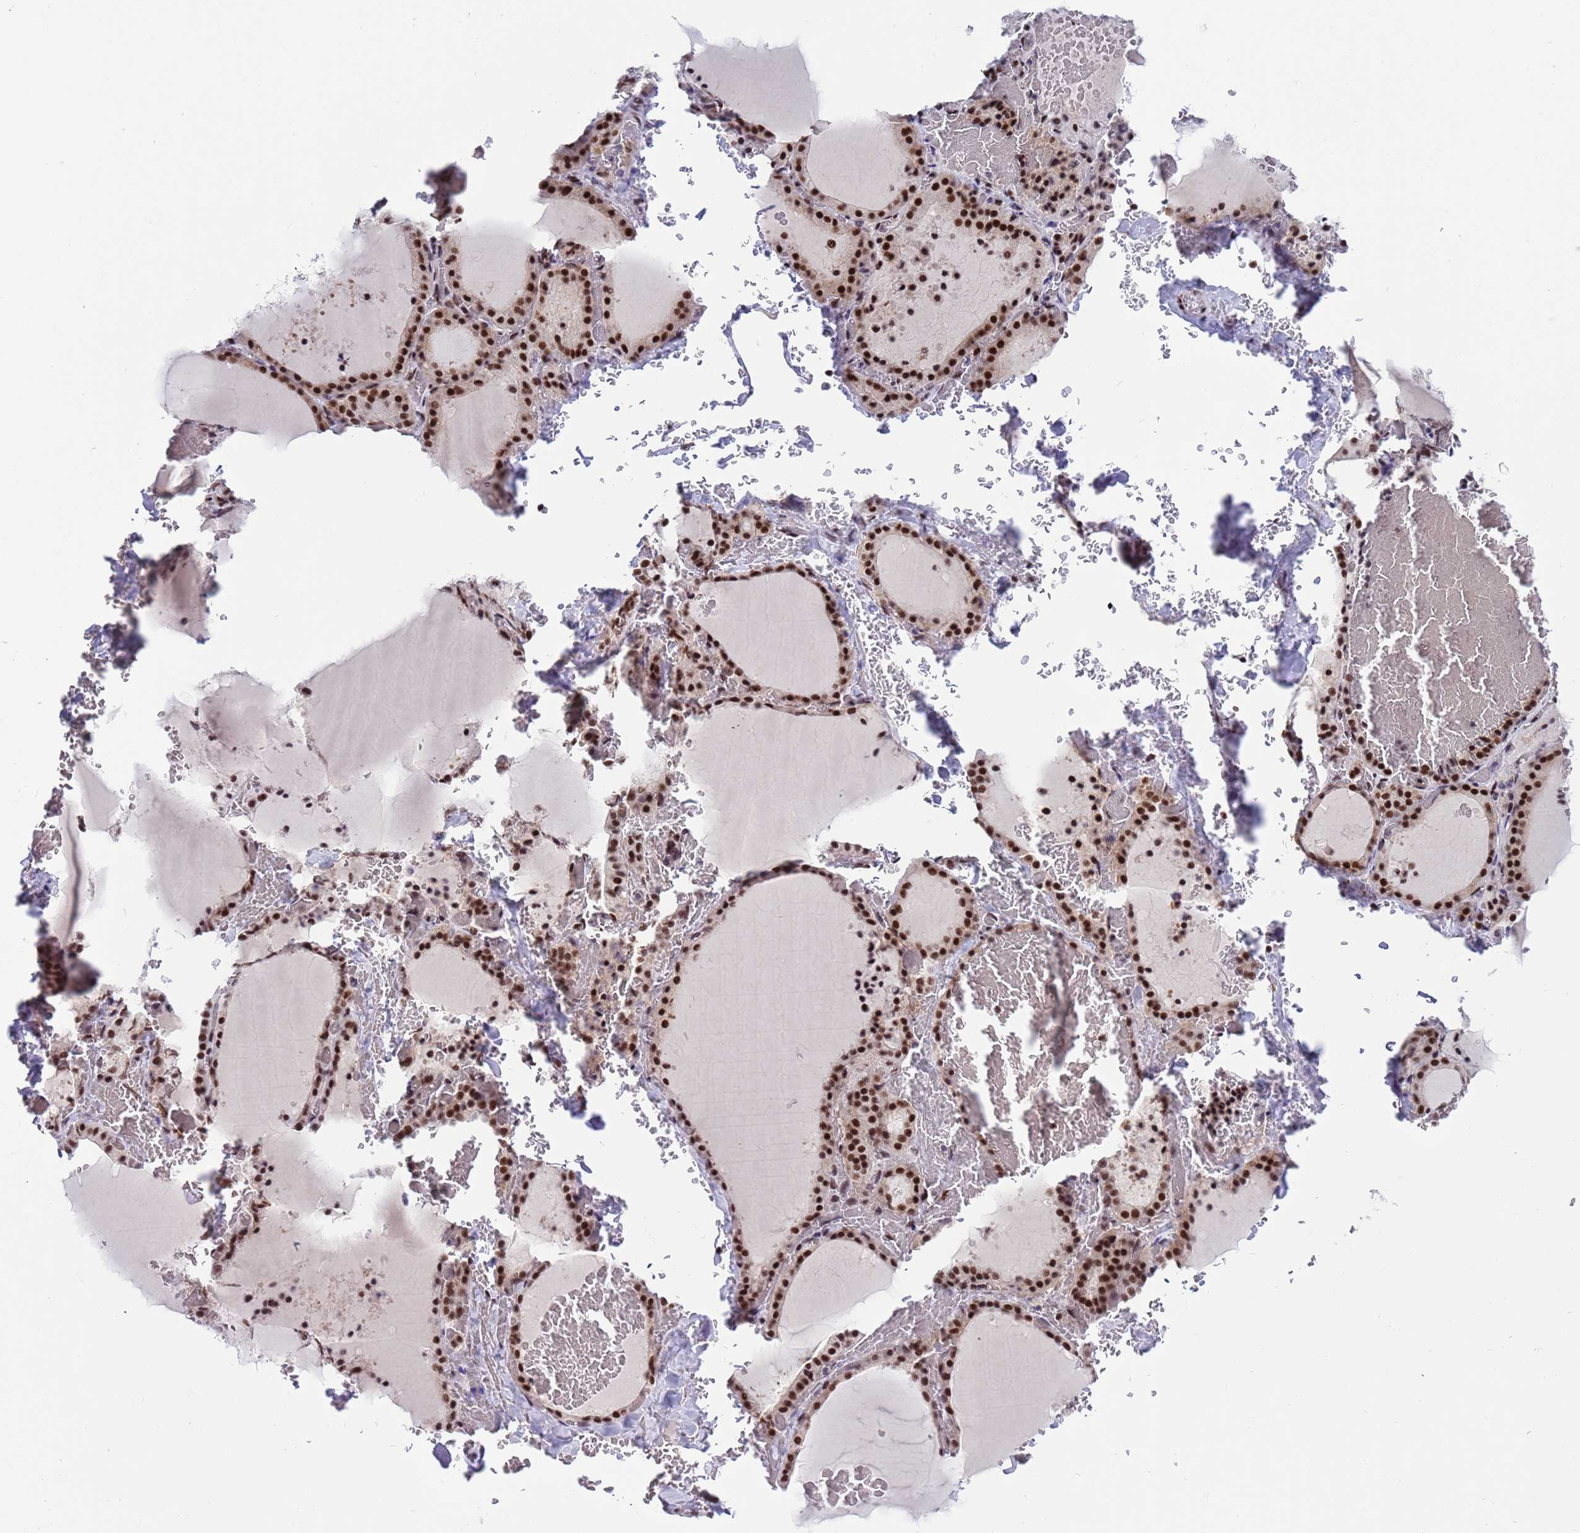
{"staining": {"intensity": "strong", "quantity": ">75%", "location": "nuclear"}, "tissue": "thyroid gland", "cell_type": "Glandular cells", "image_type": "normal", "snomed": [{"axis": "morphology", "description": "Normal tissue, NOS"}, {"axis": "topography", "description": "Thyroid gland"}], "caption": "IHC micrograph of unremarkable thyroid gland: human thyroid gland stained using immunohistochemistry demonstrates high levels of strong protein expression localized specifically in the nuclear of glandular cells, appearing as a nuclear brown color.", "gene": "THOC2", "patient": {"sex": "female", "age": 39}}